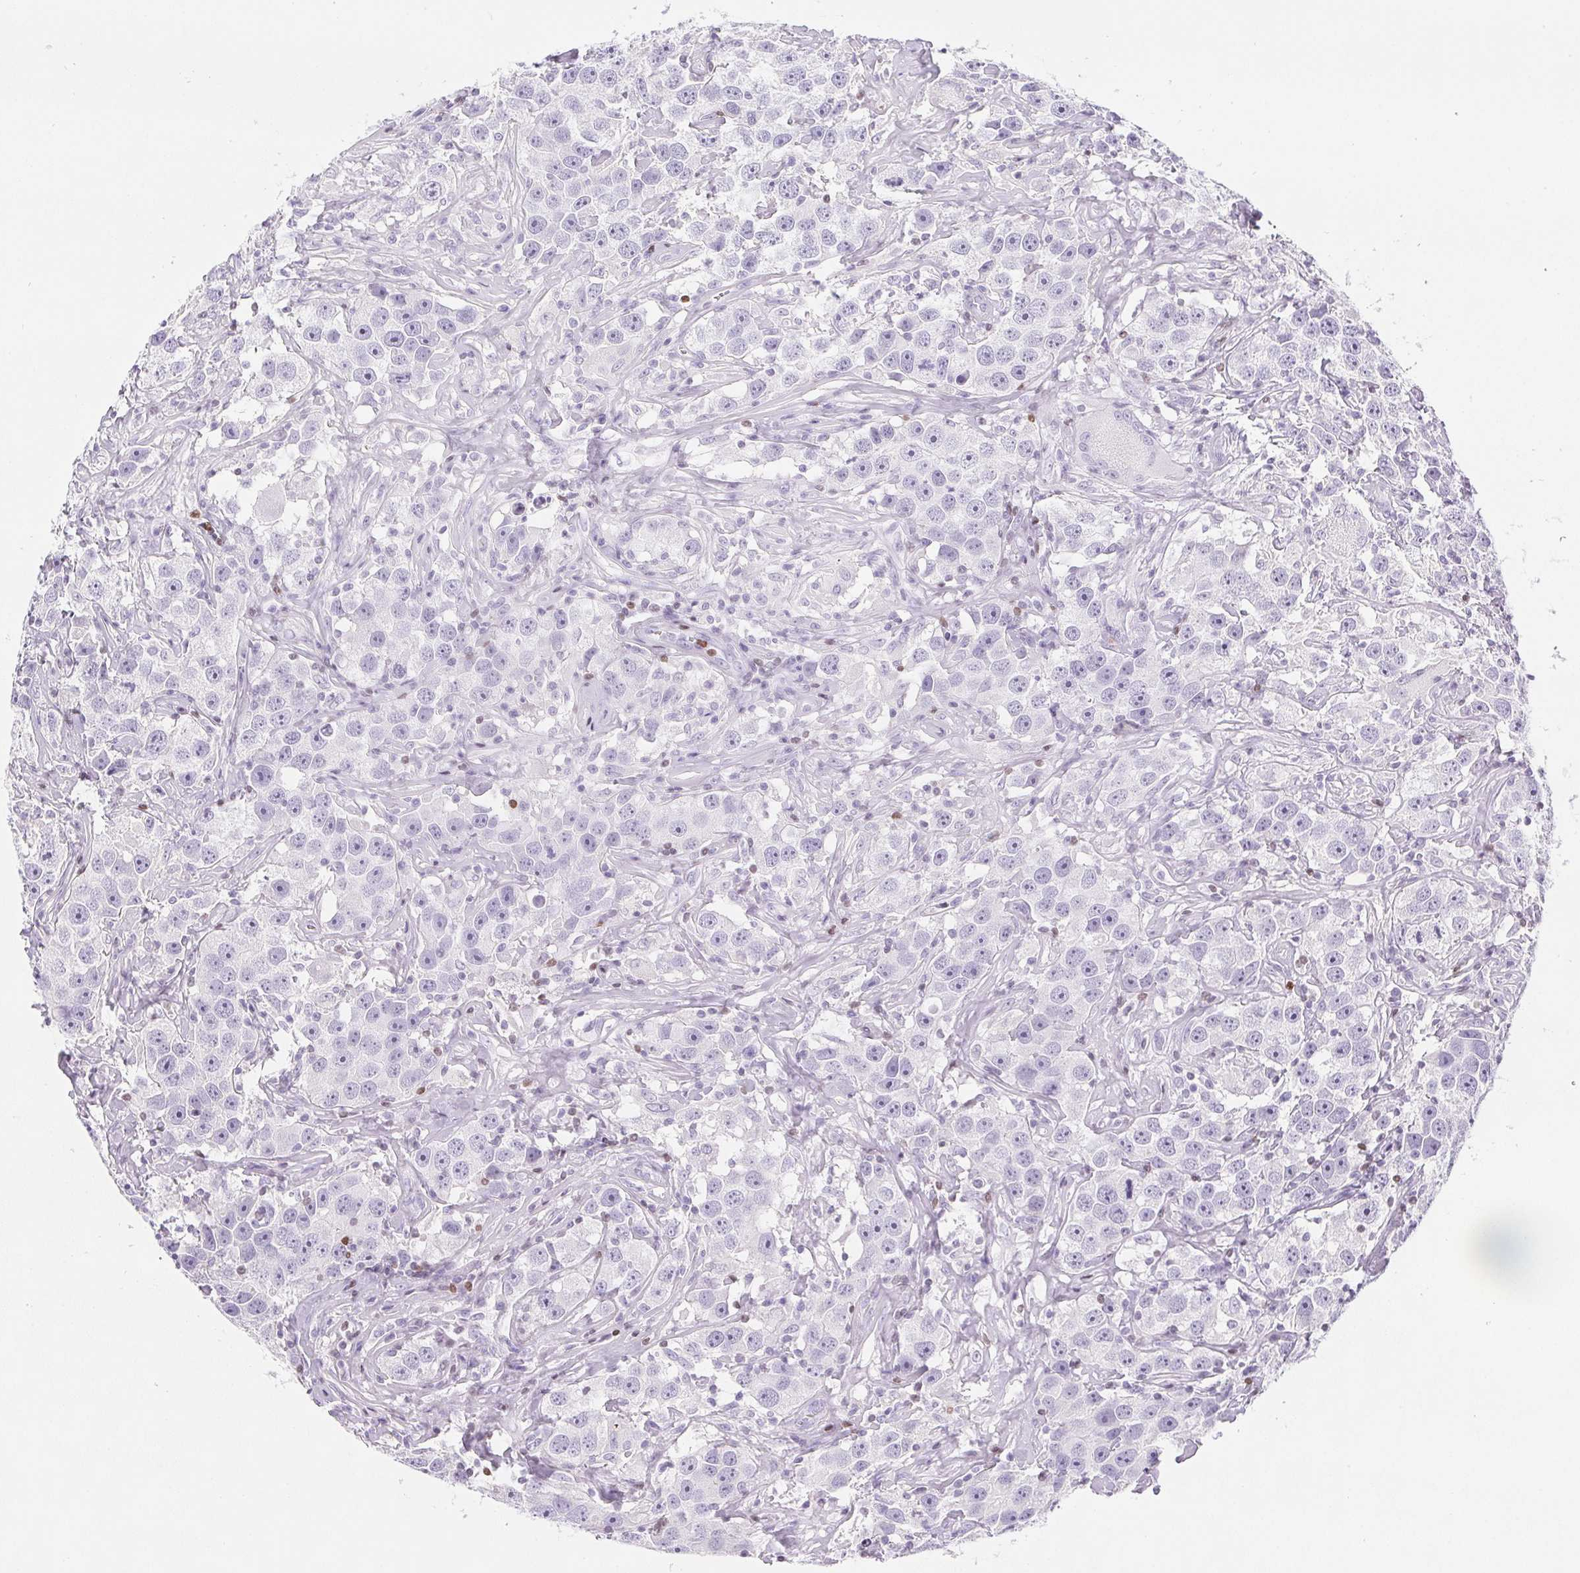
{"staining": {"intensity": "negative", "quantity": "none", "location": "none"}, "tissue": "testis cancer", "cell_type": "Tumor cells", "image_type": "cancer", "snomed": [{"axis": "morphology", "description": "Seminoma, NOS"}, {"axis": "topography", "description": "Testis"}], "caption": "The immunohistochemistry (IHC) micrograph has no significant staining in tumor cells of seminoma (testis) tissue.", "gene": "BEND2", "patient": {"sex": "male", "age": 49}}